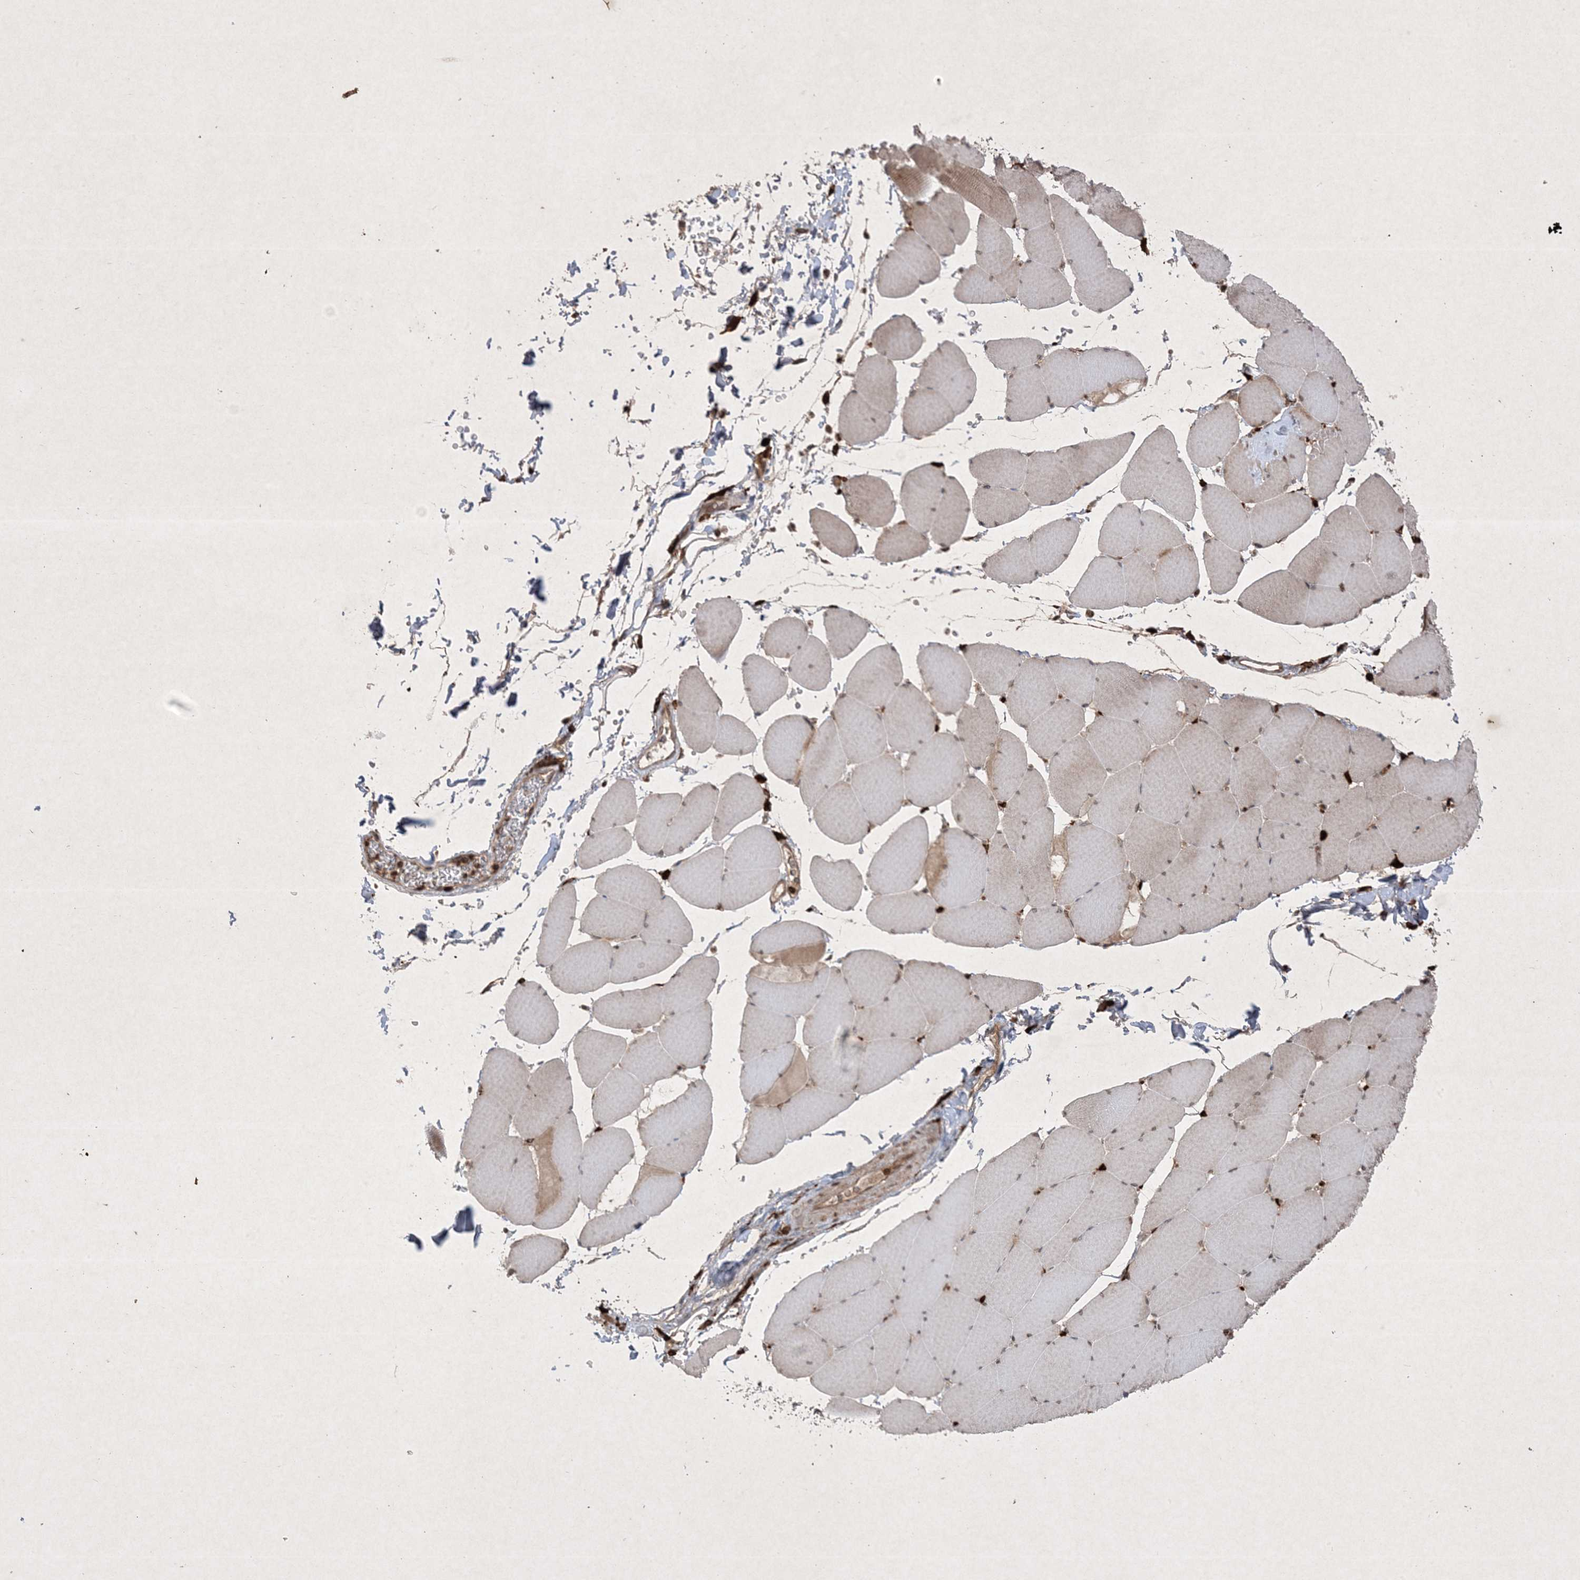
{"staining": {"intensity": "weak", "quantity": "<25%", "location": "cytoplasmic/membranous"}, "tissue": "skeletal muscle", "cell_type": "Myocytes", "image_type": "normal", "snomed": [{"axis": "morphology", "description": "Normal tissue, NOS"}, {"axis": "topography", "description": "Skeletal muscle"}, {"axis": "topography", "description": "Head-Neck"}], "caption": "This is an immunohistochemistry (IHC) micrograph of normal human skeletal muscle. There is no positivity in myocytes.", "gene": "PTK6", "patient": {"sex": "male", "age": 66}}